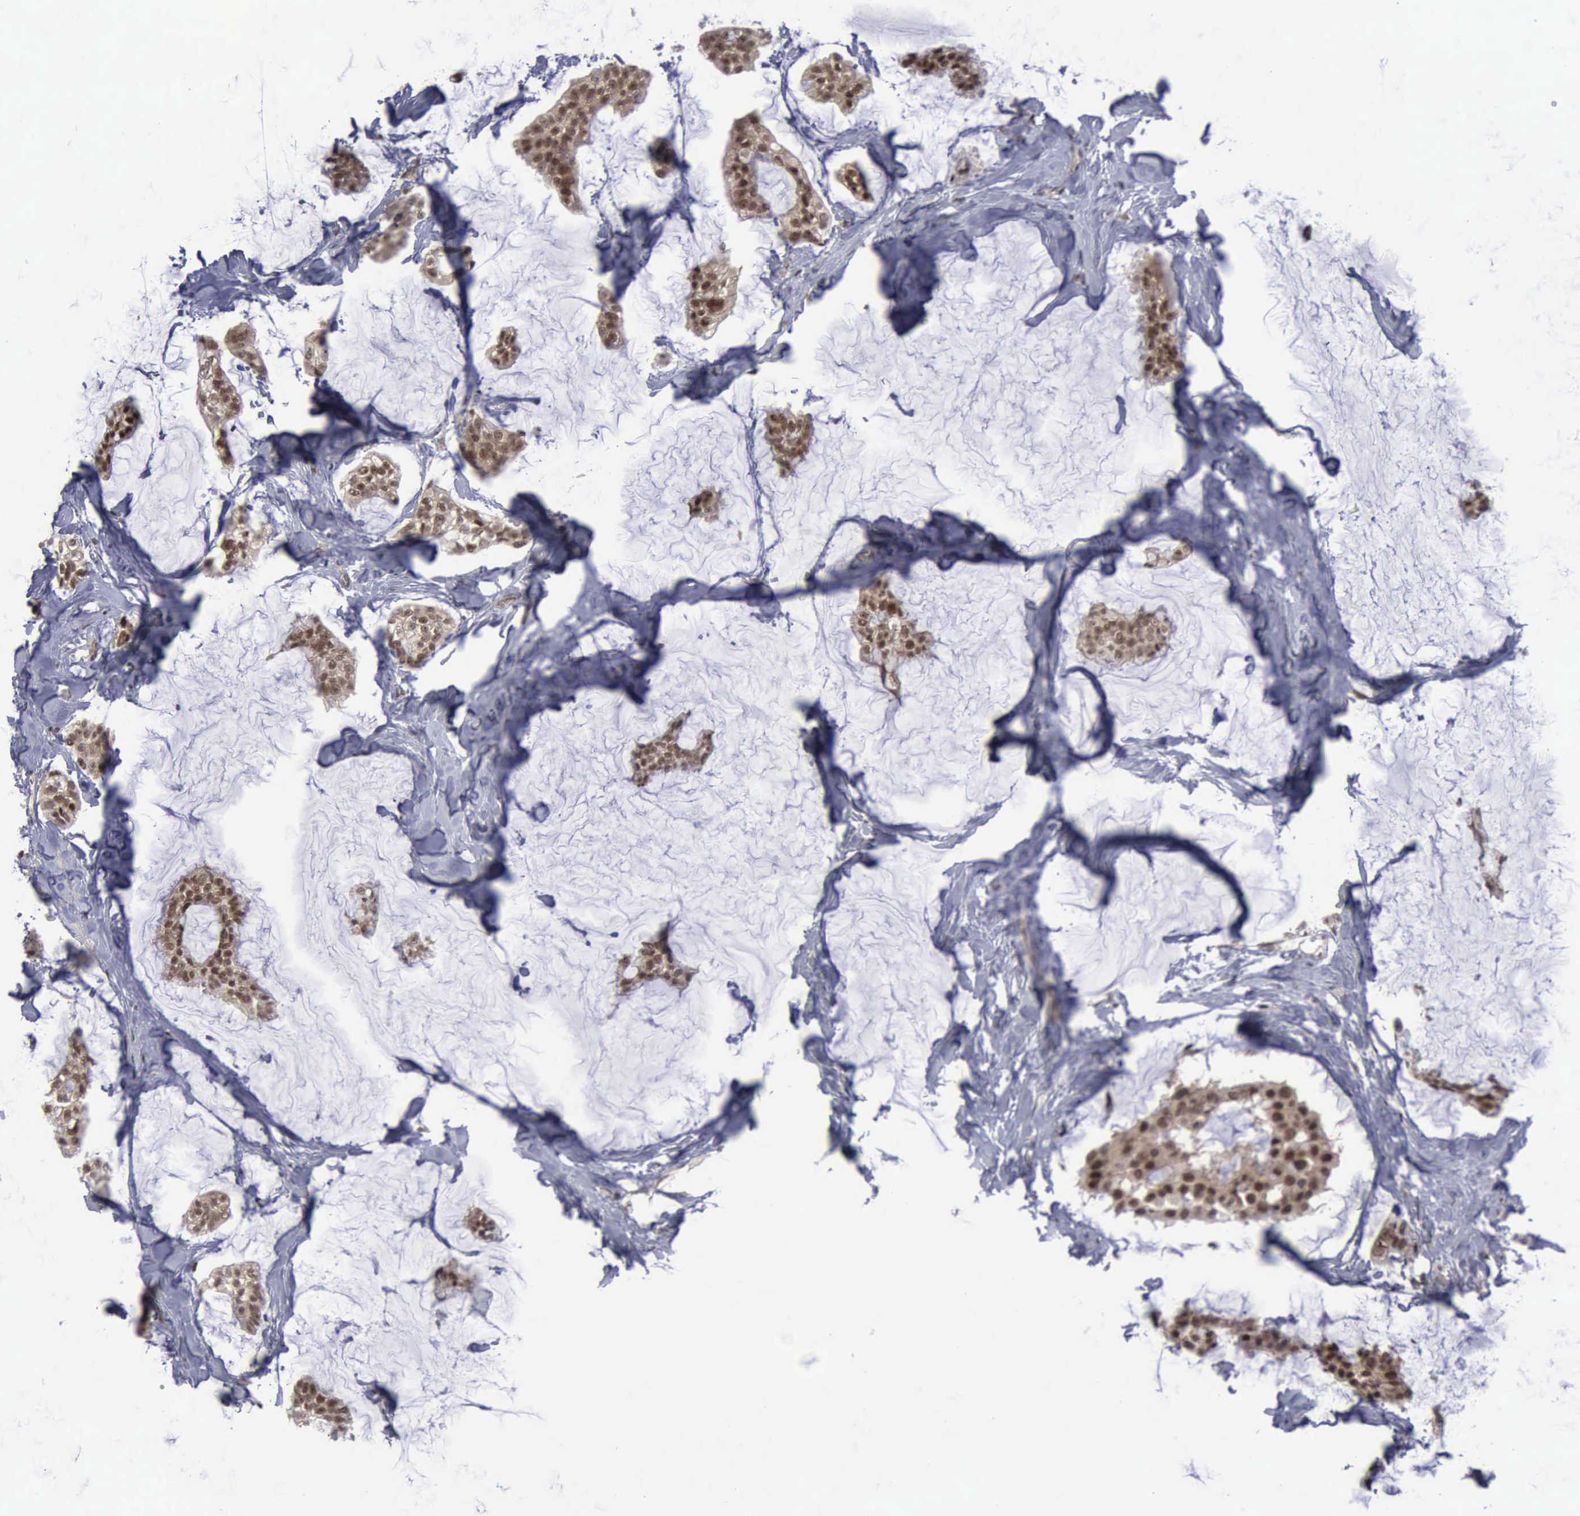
{"staining": {"intensity": "moderate", "quantity": ">75%", "location": "cytoplasmic/membranous,nuclear"}, "tissue": "breast cancer", "cell_type": "Tumor cells", "image_type": "cancer", "snomed": [{"axis": "morphology", "description": "Duct carcinoma"}, {"axis": "topography", "description": "Breast"}], "caption": "IHC histopathology image of invasive ductal carcinoma (breast) stained for a protein (brown), which shows medium levels of moderate cytoplasmic/membranous and nuclear positivity in about >75% of tumor cells.", "gene": "ATM", "patient": {"sex": "female", "age": 93}}